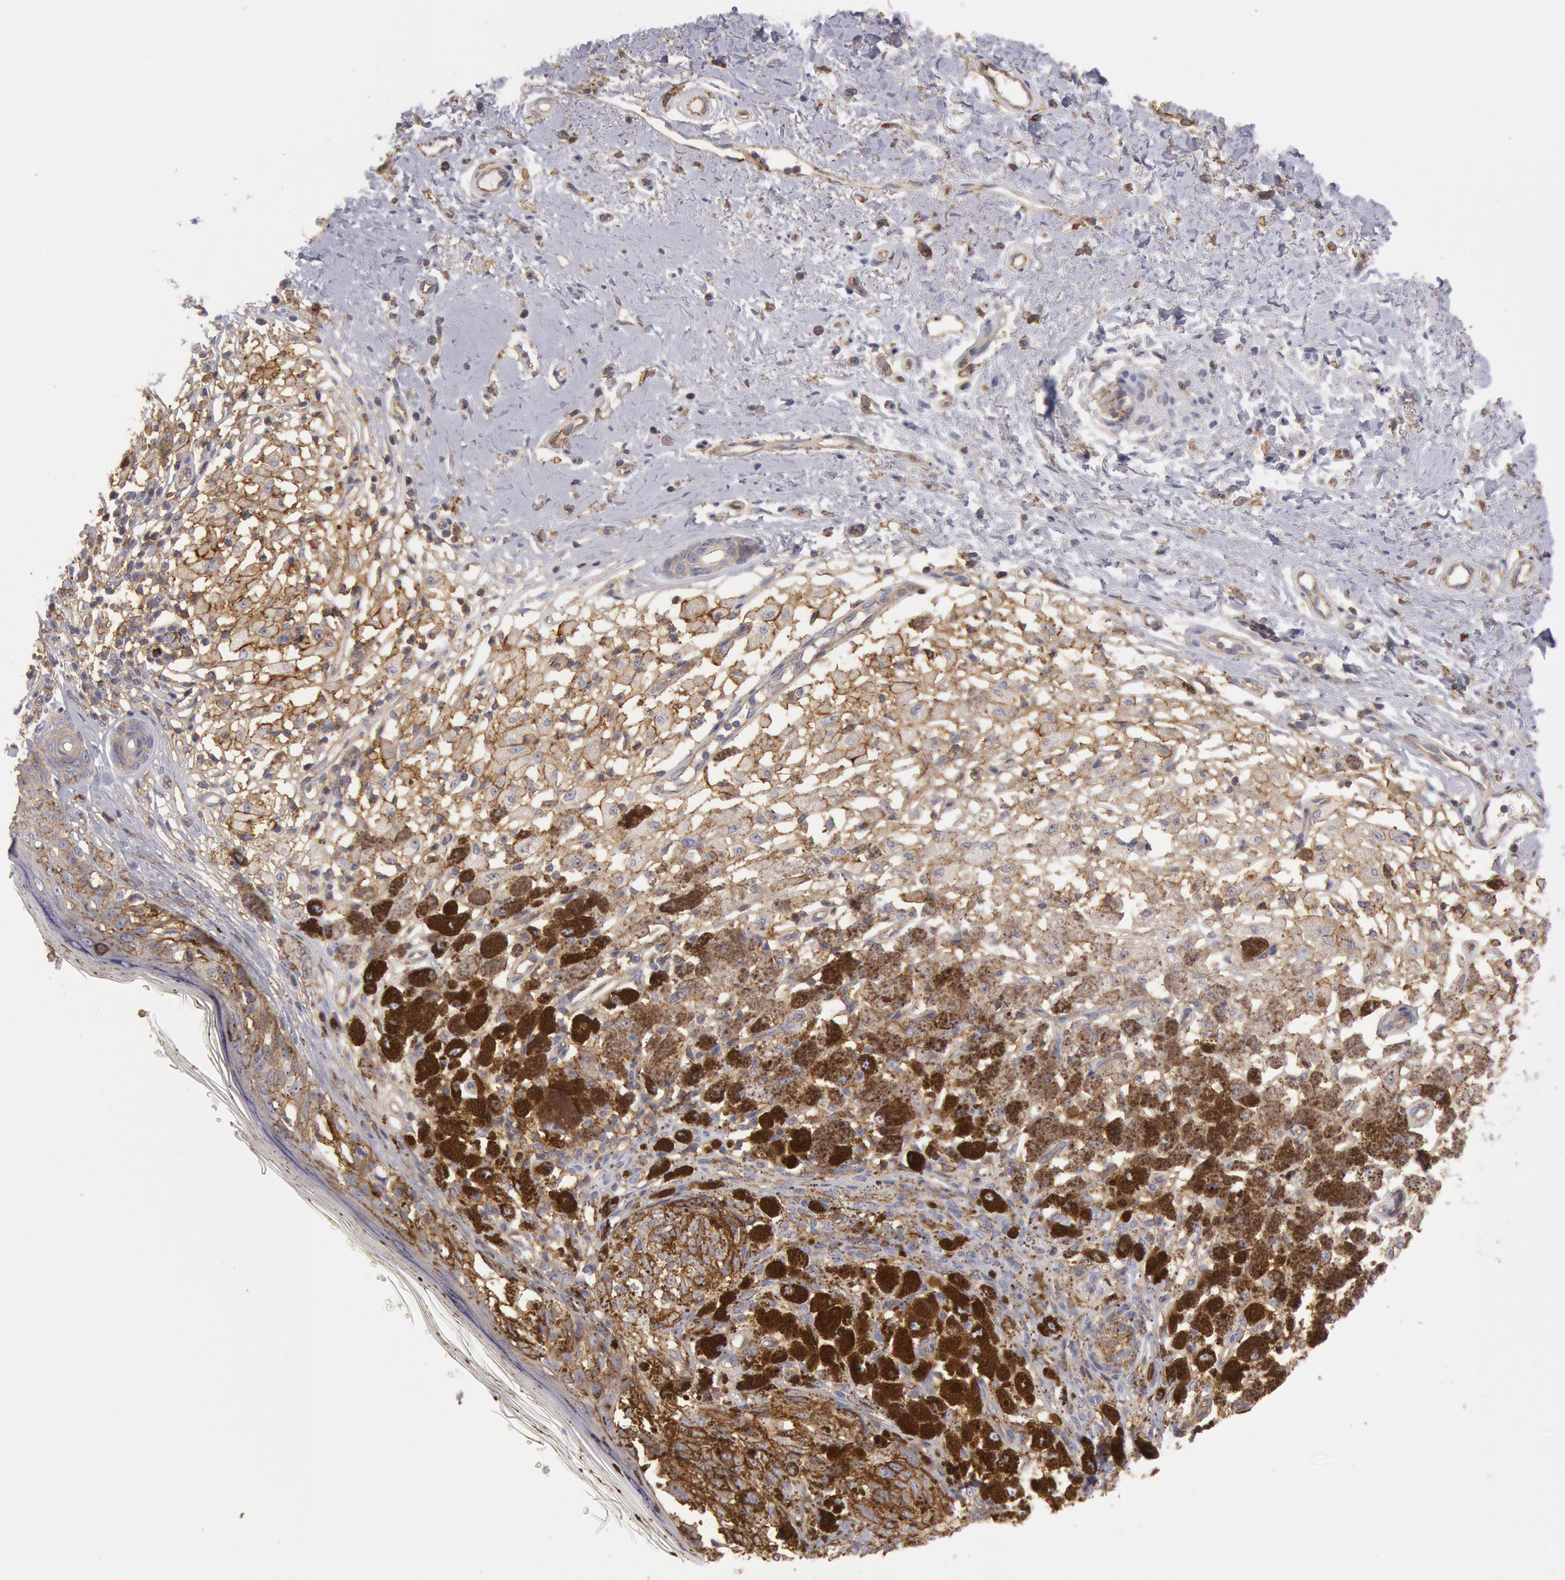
{"staining": {"intensity": "weak", "quantity": ">75%", "location": "cytoplasmic/membranous"}, "tissue": "melanoma", "cell_type": "Tumor cells", "image_type": "cancer", "snomed": [{"axis": "morphology", "description": "Malignant melanoma, NOS"}, {"axis": "topography", "description": "Skin"}], "caption": "Tumor cells demonstrate low levels of weak cytoplasmic/membranous expression in about >75% of cells in human malignant melanoma.", "gene": "SNAP23", "patient": {"sex": "male", "age": 88}}